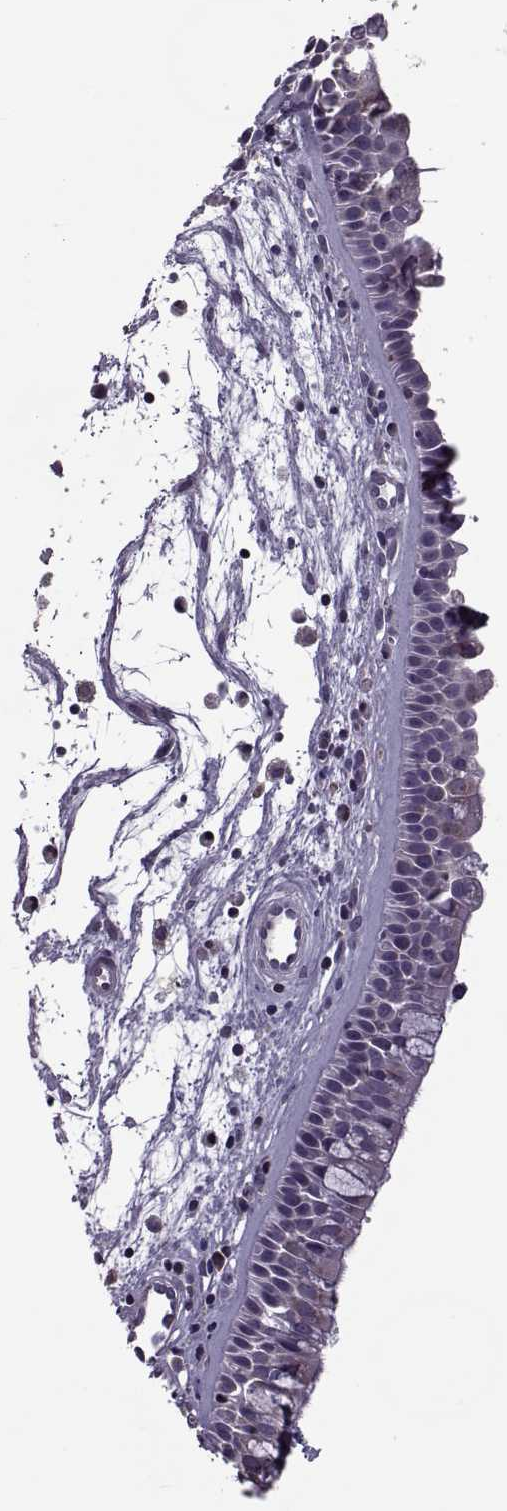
{"staining": {"intensity": "negative", "quantity": "none", "location": "none"}, "tissue": "nasopharynx", "cell_type": "Respiratory epithelial cells", "image_type": "normal", "snomed": [{"axis": "morphology", "description": "Normal tissue, NOS"}, {"axis": "topography", "description": "Nasopharynx"}], "caption": "An IHC image of unremarkable nasopharynx is shown. There is no staining in respiratory epithelial cells of nasopharynx. (Immunohistochemistry, brightfield microscopy, high magnification).", "gene": "PABPC1", "patient": {"sex": "female", "age": 68}}